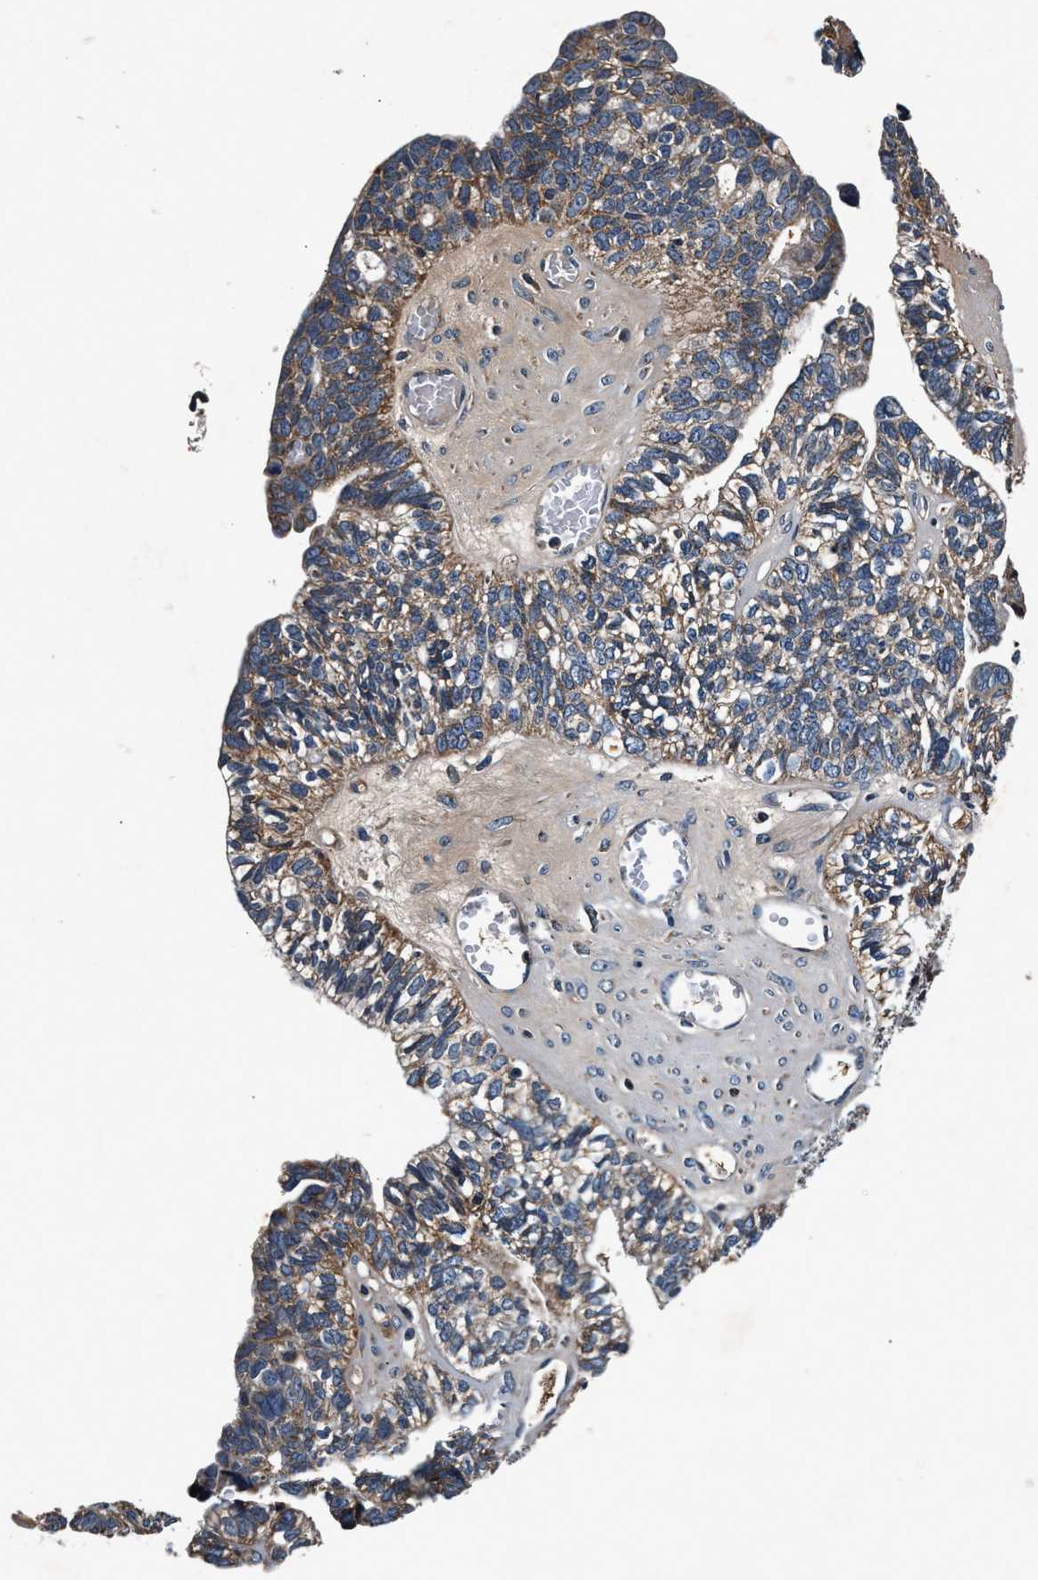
{"staining": {"intensity": "weak", "quantity": ">75%", "location": "cytoplasmic/membranous"}, "tissue": "ovarian cancer", "cell_type": "Tumor cells", "image_type": "cancer", "snomed": [{"axis": "morphology", "description": "Cystadenocarcinoma, serous, NOS"}, {"axis": "topography", "description": "Ovary"}], "caption": "An image showing weak cytoplasmic/membranous positivity in about >75% of tumor cells in ovarian cancer (serous cystadenocarcinoma), as visualized by brown immunohistochemical staining.", "gene": "IMMT", "patient": {"sex": "female", "age": 79}}